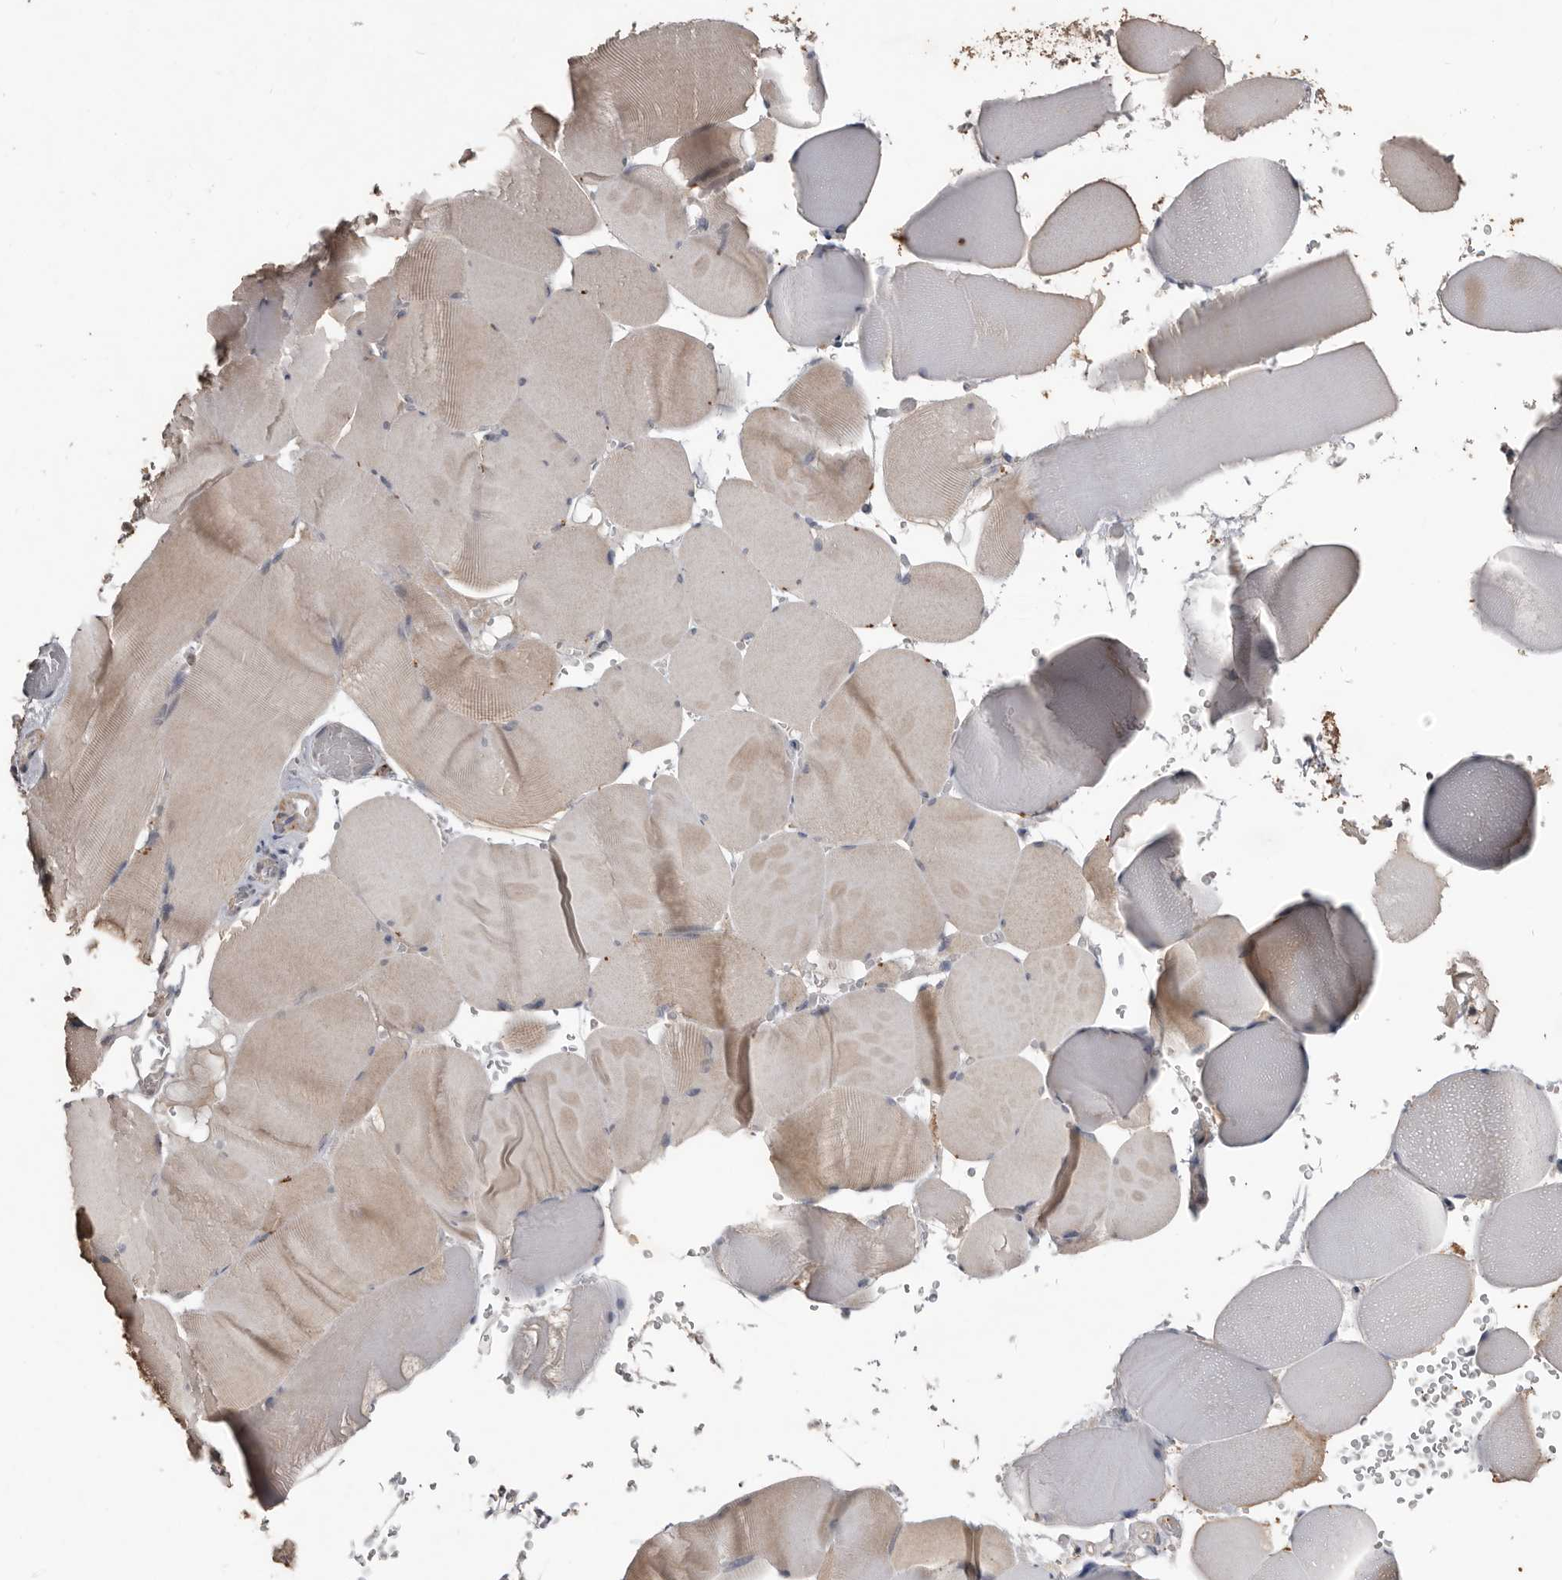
{"staining": {"intensity": "moderate", "quantity": "25%-75%", "location": "cytoplasmic/membranous"}, "tissue": "skeletal muscle", "cell_type": "Myocytes", "image_type": "normal", "snomed": [{"axis": "morphology", "description": "Normal tissue, NOS"}, {"axis": "topography", "description": "Skeletal muscle"}], "caption": "This is an image of immunohistochemistry staining of normal skeletal muscle, which shows moderate staining in the cytoplasmic/membranous of myocytes.", "gene": "BAMBI", "patient": {"sex": "male", "age": 62}}